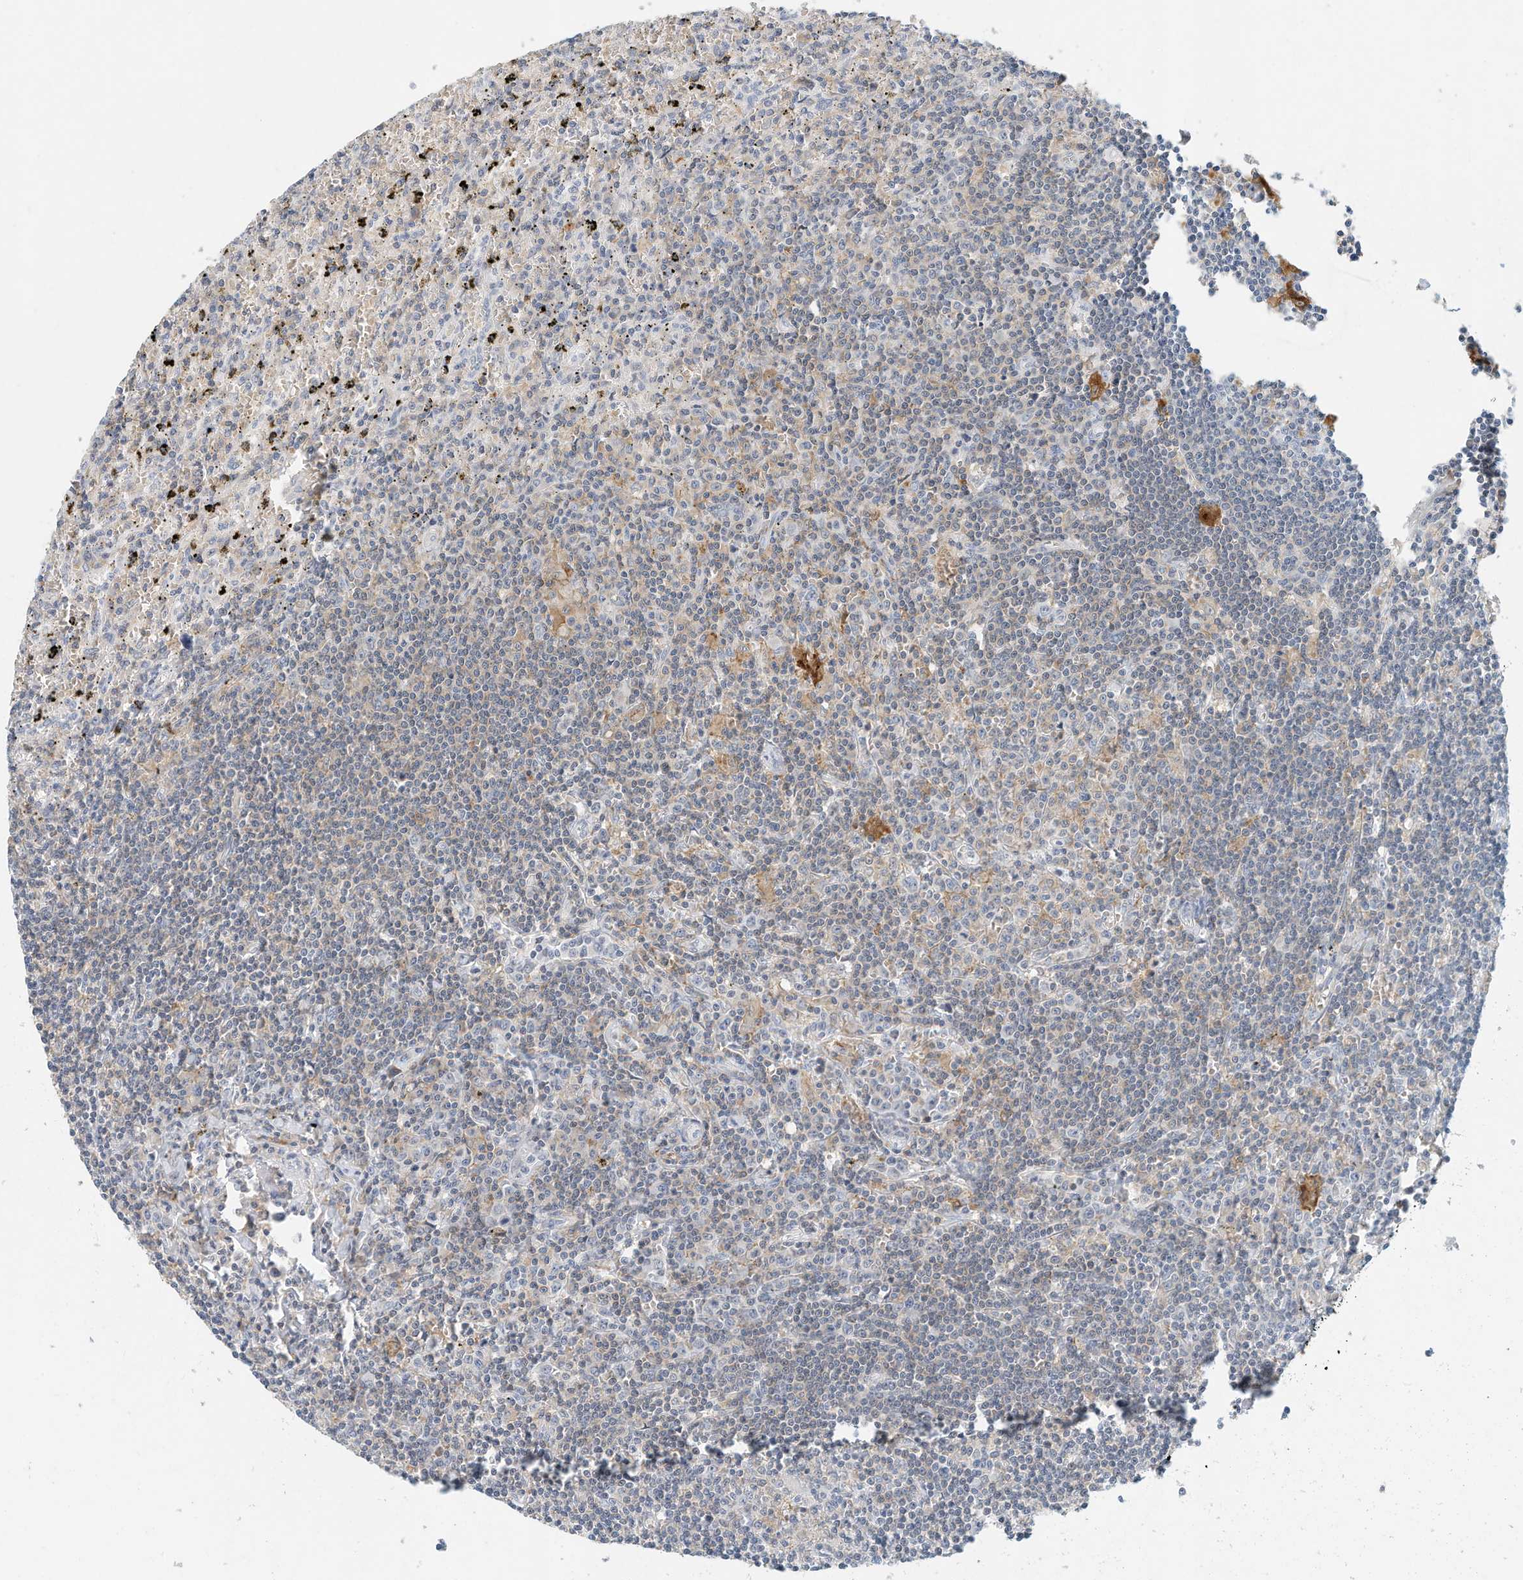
{"staining": {"intensity": "negative", "quantity": "none", "location": "none"}, "tissue": "lymphoma", "cell_type": "Tumor cells", "image_type": "cancer", "snomed": [{"axis": "morphology", "description": "Malignant lymphoma, non-Hodgkin's type, Low grade"}, {"axis": "topography", "description": "Spleen"}], "caption": "Tumor cells are negative for protein expression in human lymphoma.", "gene": "MICAL1", "patient": {"sex": "male", "age": 76}}